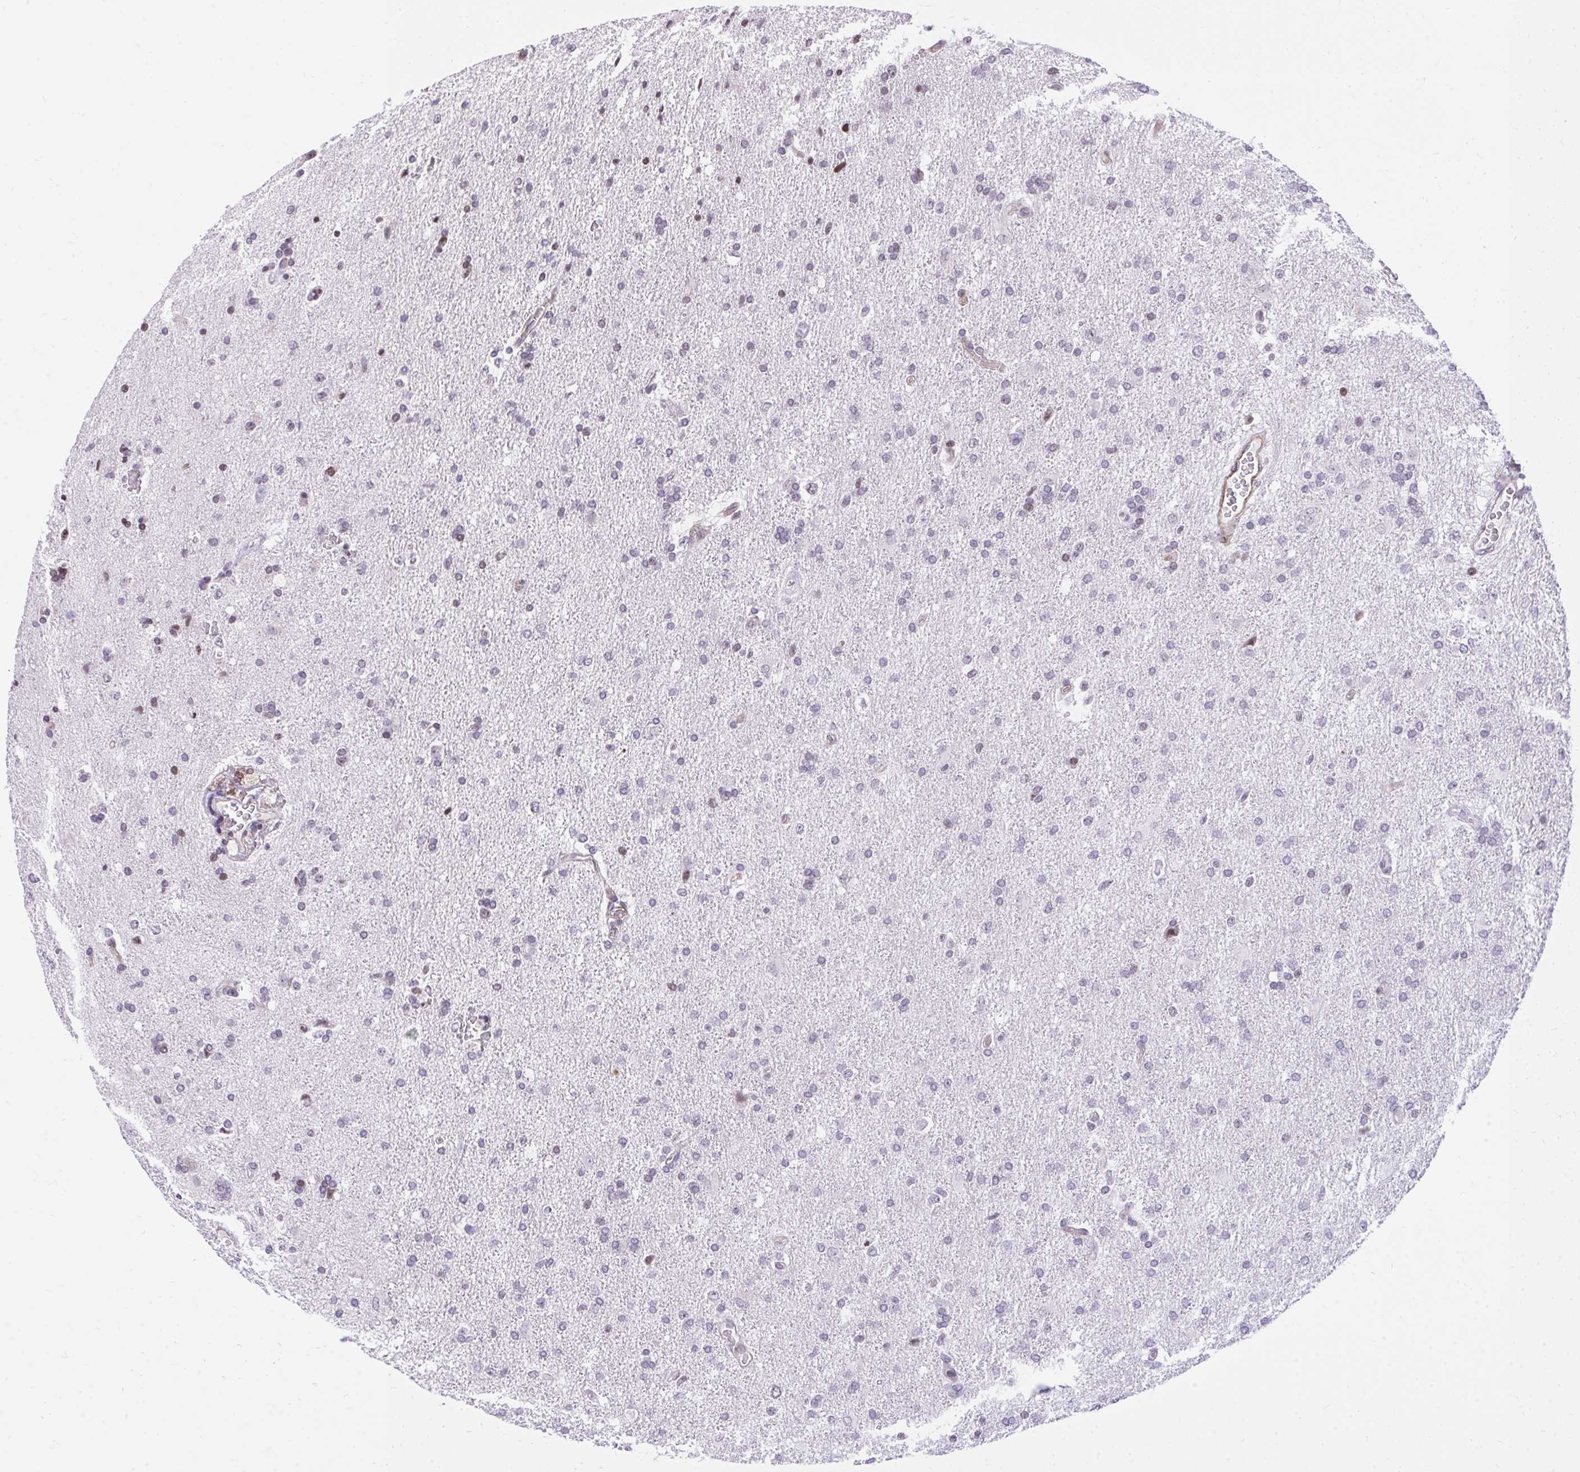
{"staining": {"intensity": "moderate", "quantity": "<25%", "location": "nuclear"}, "tissue": "glioma", "cell_type": "Tumor cells", "image_type": "cancer", "snomed": [{"axis": "morphology", "description": "Glioma, malignant, High grade"}, {"axis": "topography", "description": "Brain"}], "caption": "Malignant glioma (high-grade) was stained to show a protein in brown. There is low levels of moderate nuclear staining in approximately <25% of tumor cells.", "gene": "KCNN4", "patient": {"sex": "male", "age": 68}}